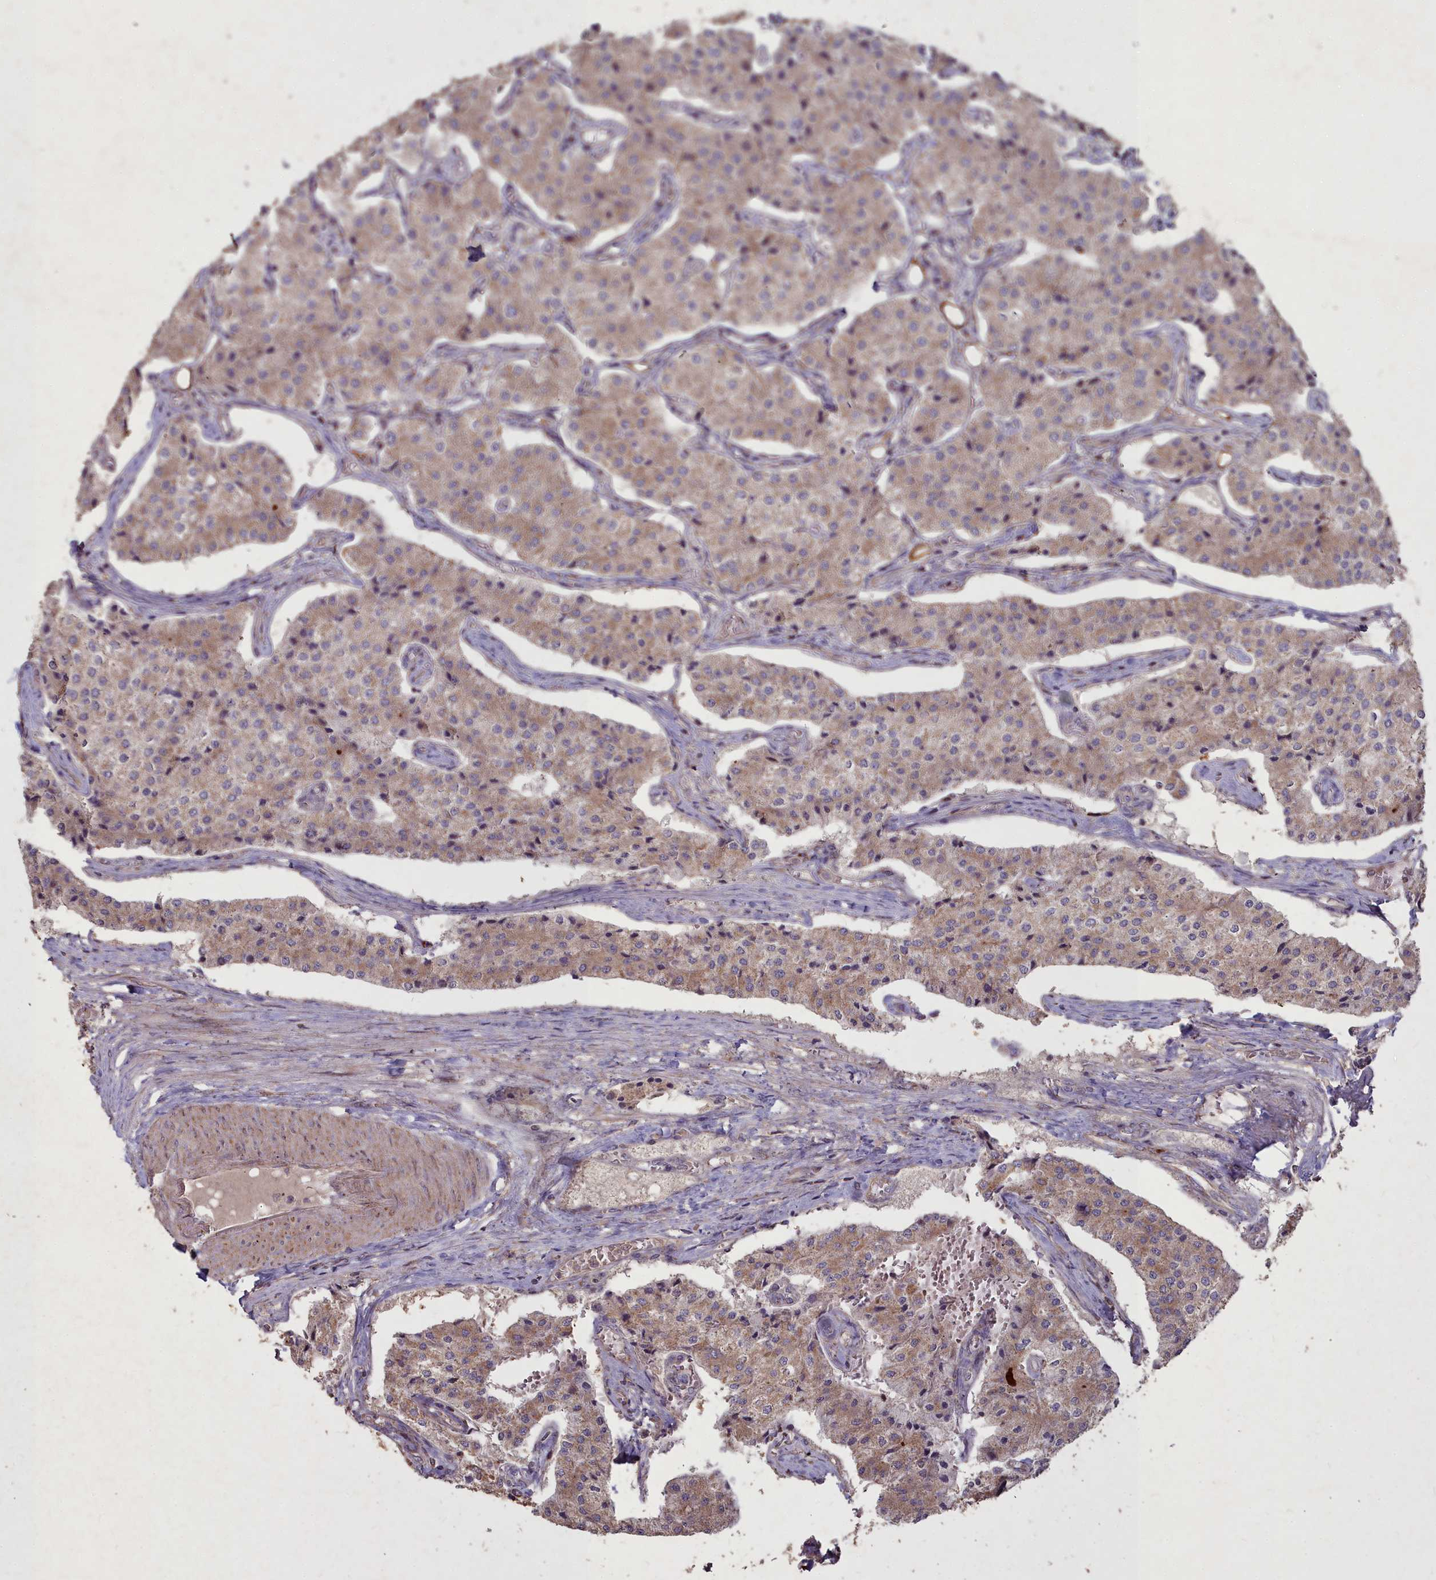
{"staining": {"intensity": "moderate", "quantity": ">75%", "location": "cytoplasmic/membranous"}, "tissue": "carcinoid", "cell_type": "Tumor cells", "image_type": "cancer", "snomed": [{"axis": "morphology", "description": "Carcinoid, malignant, NOS"}, {"axis": "topography", "description": "Colon"}], "caption": "High-power microscopy captured an IHC micrograph of carcinoid (malignant), revealing moderate cytoplasmic/membranous positivity in about >75% of tumor cells.", "gene": "COX11", "patient": {"sex": "female", "age": 52}}